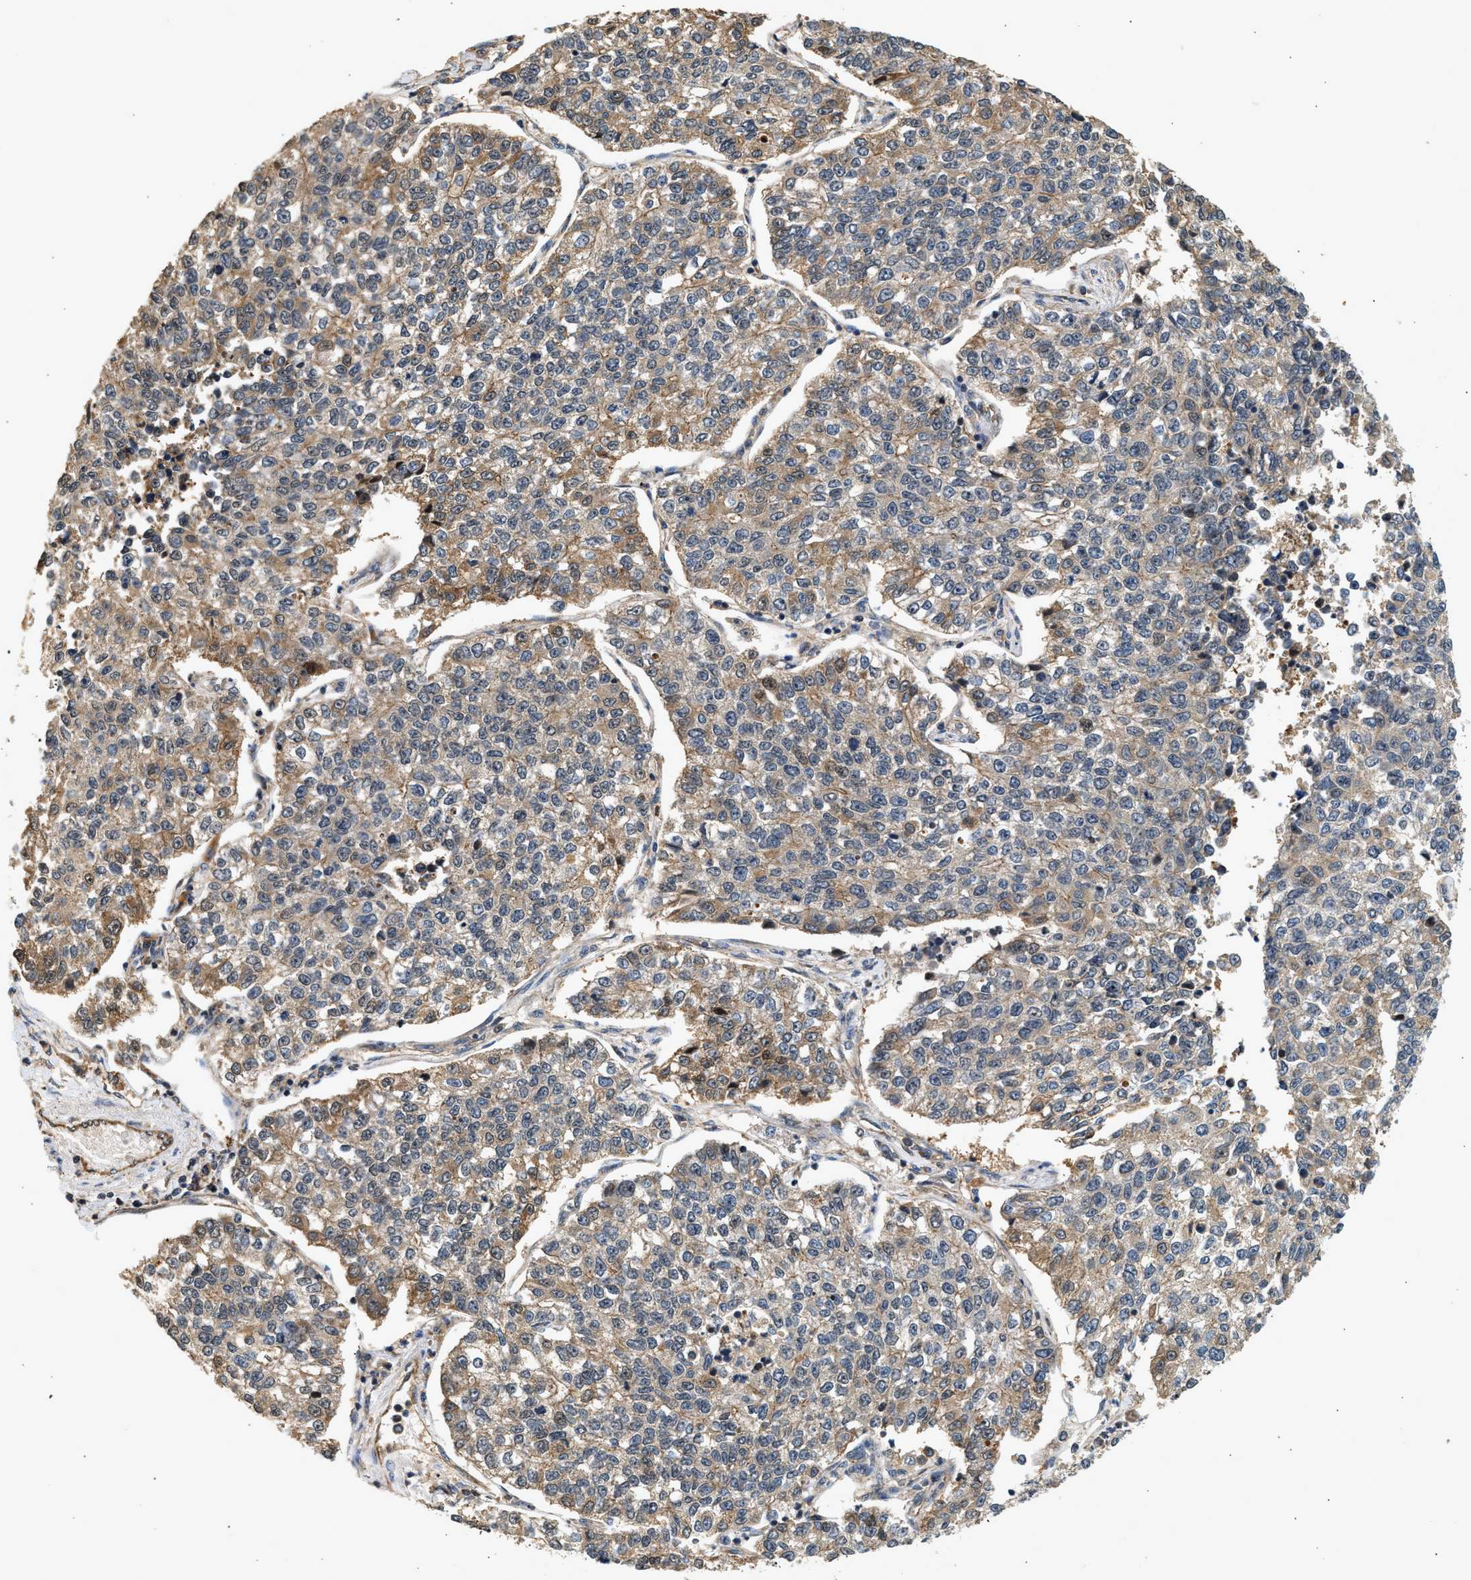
{"staining": {"intensity": "moderate", "quantity": "<25%", "location": "cytoplasmic/membranous"}, "tissue": "lung cancer", "cell_type": "Tumor cells", "image_type": "cancer", "snomed": [{"axis": "morphology", "description": "Adenocarcinoma, NOS"}, {"axis": "topography", "description": "Lung"}], "caption": "This is a photomicrograph of immunohistochemistry staining of lung cancer, which shows moderate positivity in the cytoplasmic/membranous of tumor cells.", "gene": "DUSP14", "patient": {"sex": "male", "age": 49}}